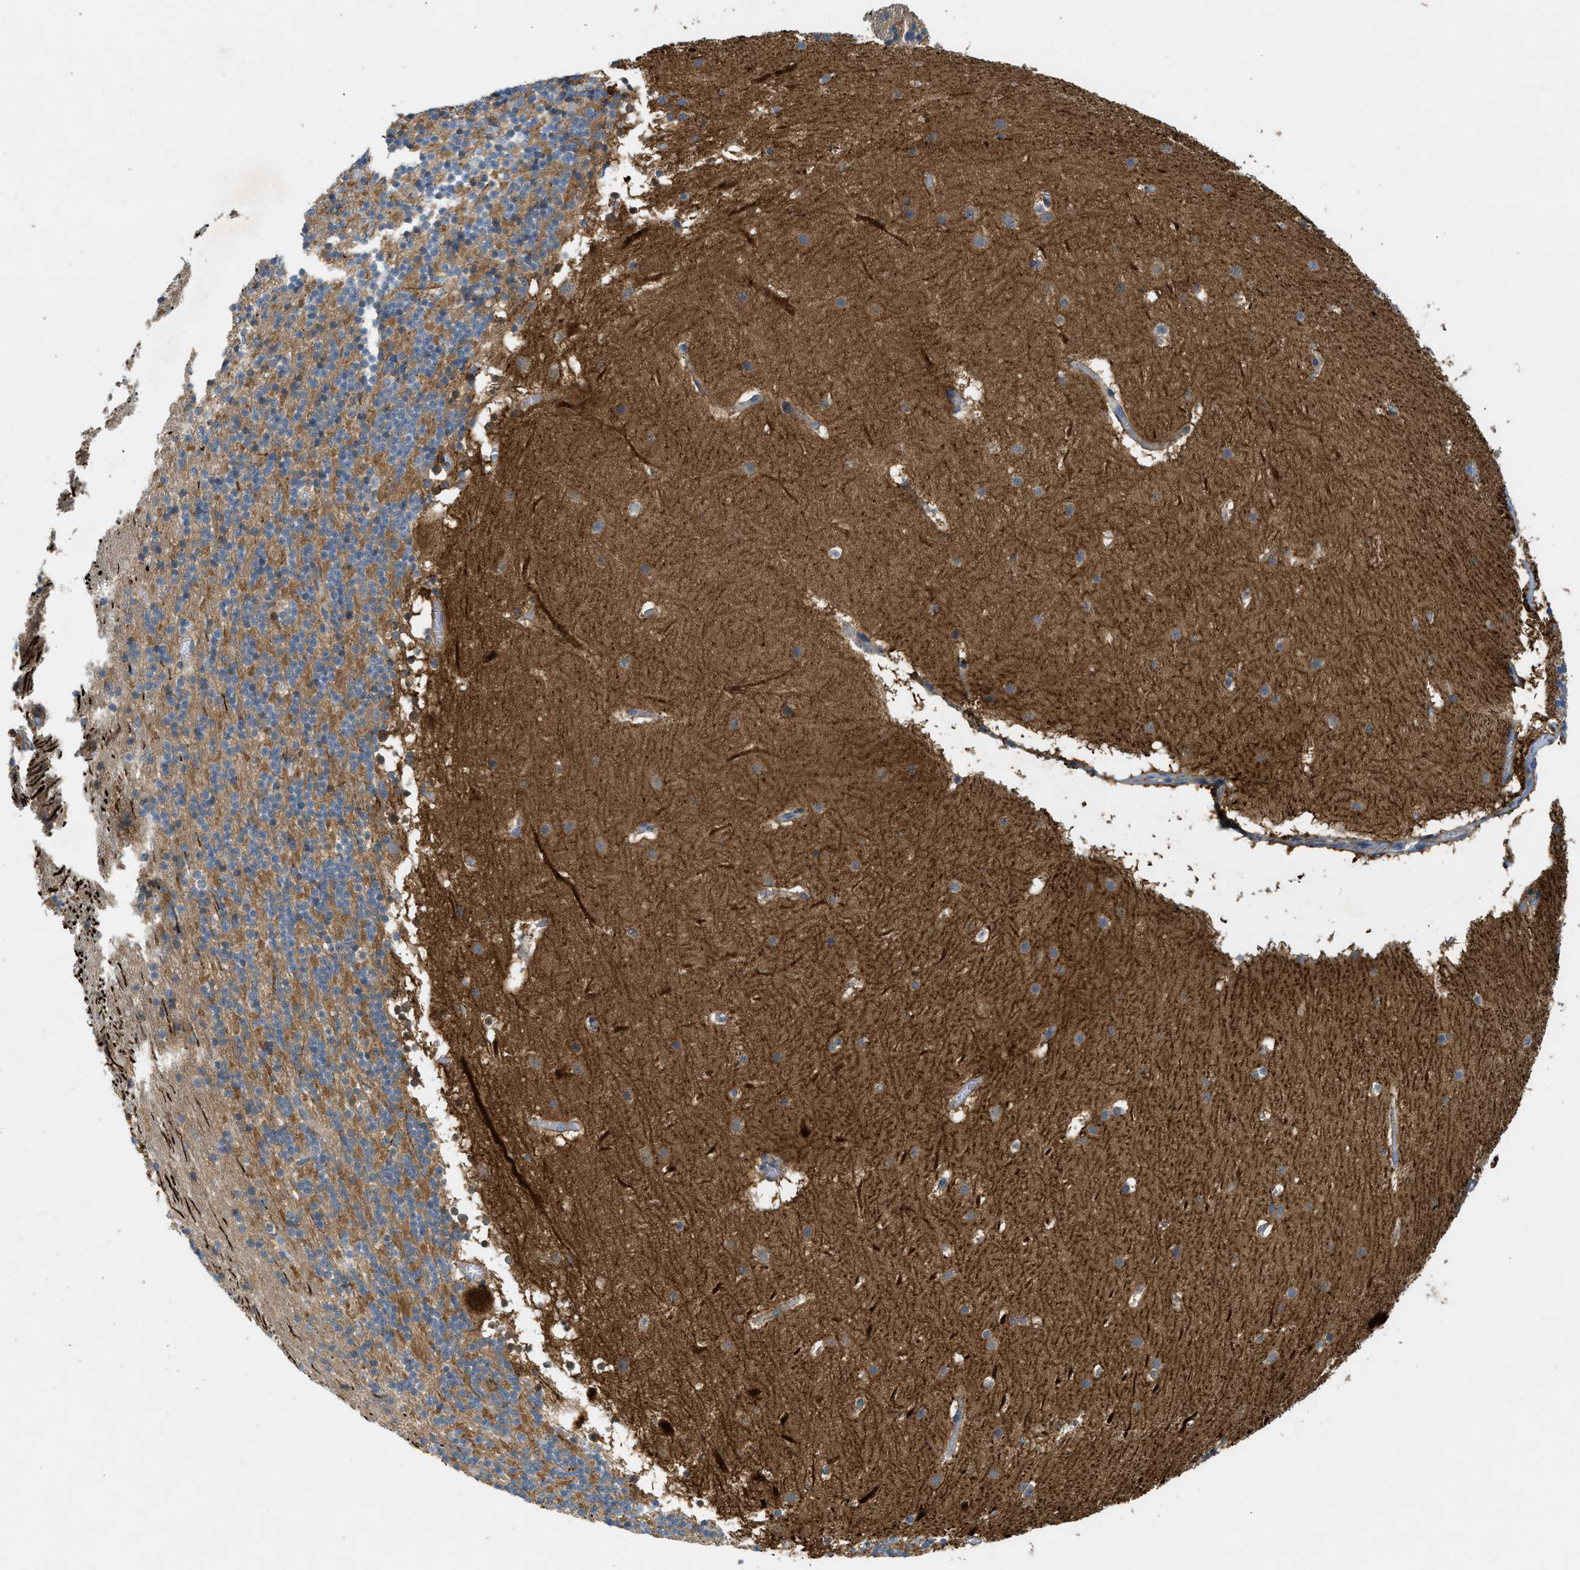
{"staining": {"intensity": "moderate", "quantity": "25%-75%", "location": "cytoplasmic/membranous"}, "tissue": "cerebellum", "cell_type": "Cells in granular layer", "image_type": "normal", "snomed": [{"axis": "morphology", "description": "Normal tissue, NOS"}, {"axis": "topography", "description": "Cerebellum"}], "caption": "Moderate cytoplasmic/membranous protein staining is appreciated in about 25%-75% of cells in granular layer in cerebellum.", "gene": "ADCY6", "patient": {"sex": "male", "age": 45}}